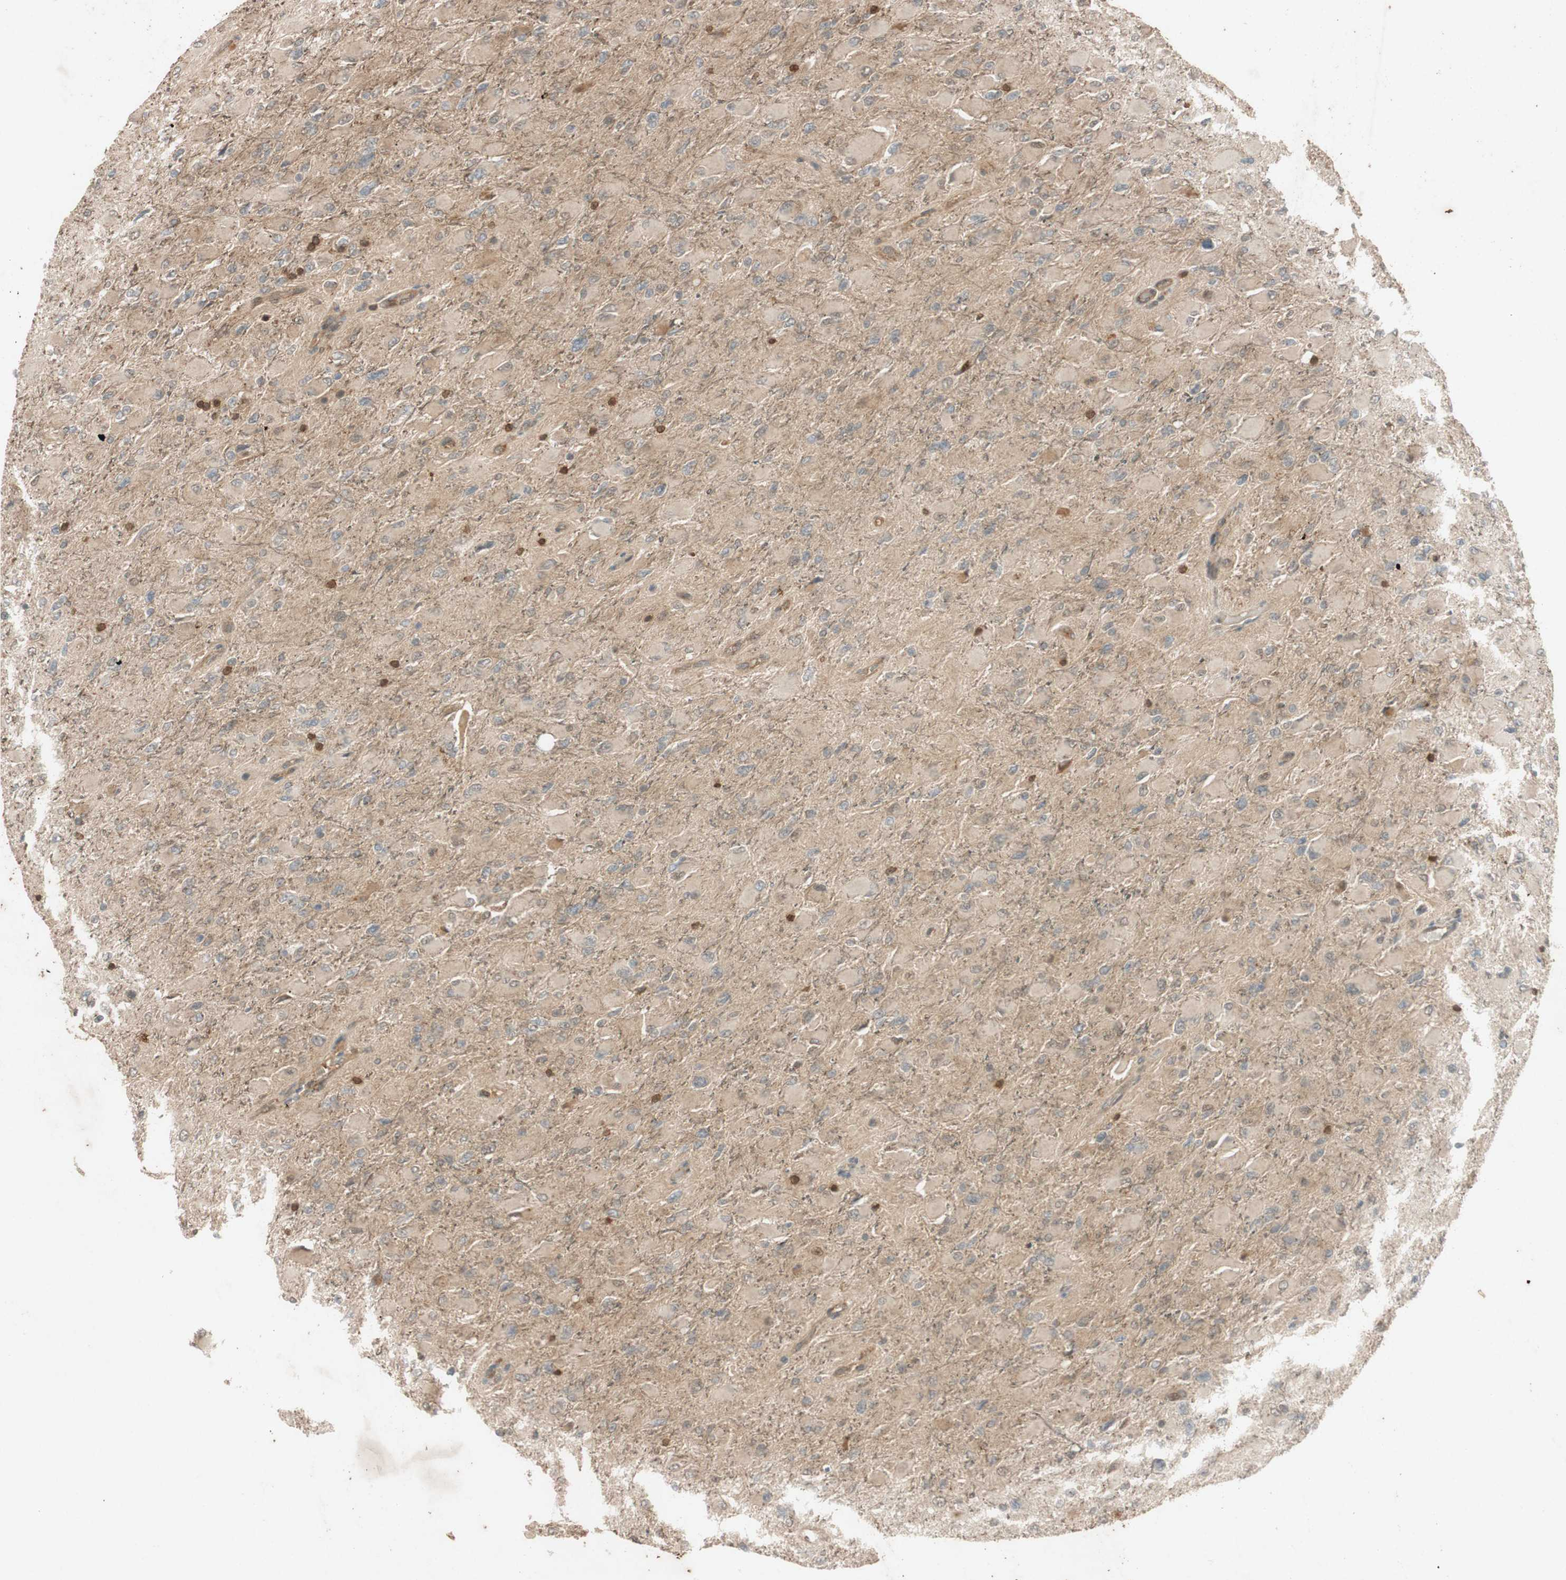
{"staining": {"intensity": "weak", "quantity": ">75%", "location": "cytoplasmic/membranous,nuclear"}, "tissue": "glioma", "cell_type": "Tumor cells", "image_type": "cancer", "snomed": [{"axis": "morphology", "description": "Glioma, malignant, High grade"}, {"axis": "topography", "description": "Cerebral cortex"}], "caption": "Glioma stained for a protein (brown) exhibits weak cytoplasmic/membranous and nuclear positive expression in approximately >75% of tumor cells.", "gene": "EPHA8", "patient": {"sex": "female", "age": 36}}